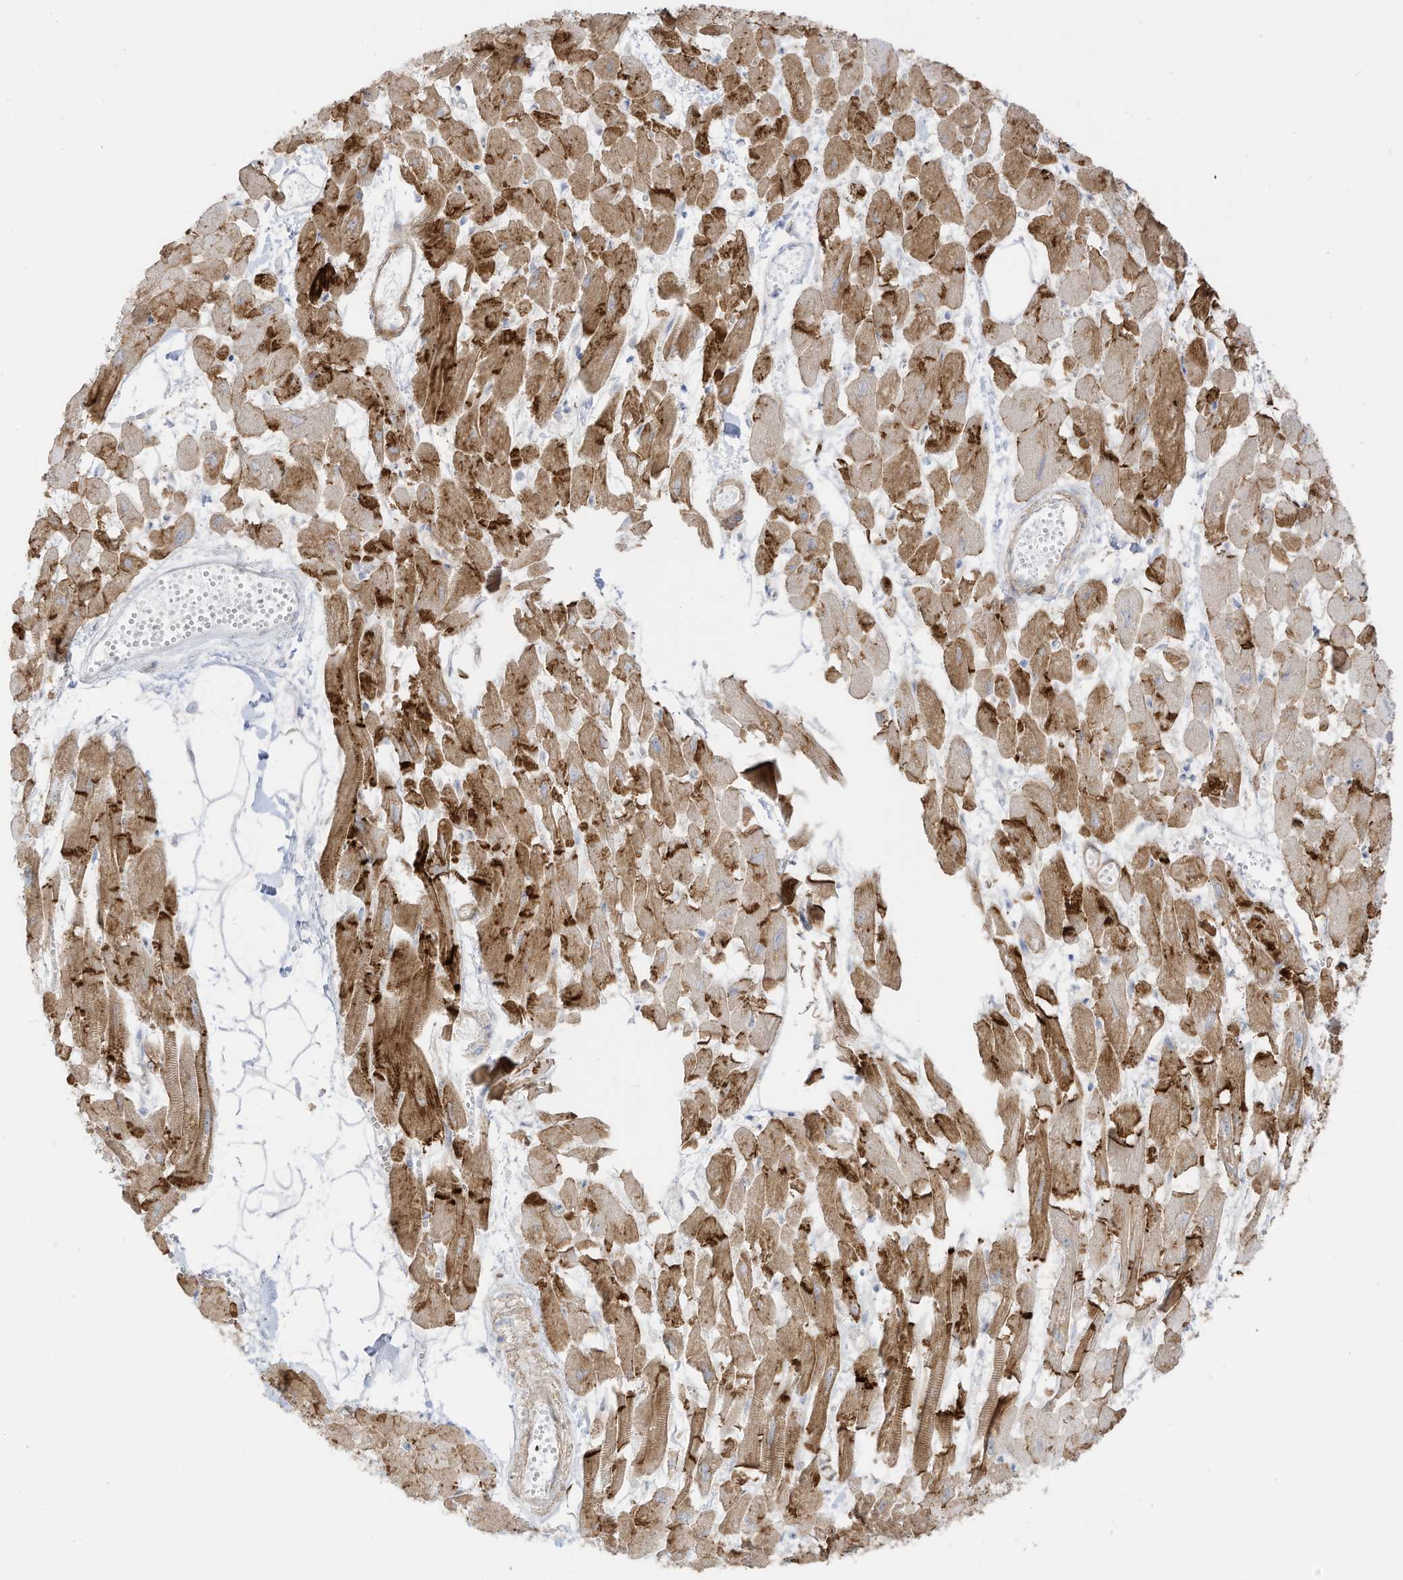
{"staining": {"intensity": "strong", "quantity": ">75%", "location": "cytoplasmic/membranous"}, "tissue": "heart muscle", "cell_type": "Cardiomyocytes", "image_type": "normal", "snomed": [{"axis": "morphology", "description": "Normal tissue, NOS"}, {"axis": "topography", "description": "Heart"}], "caption": "Immunohistochemical staining of benign heart muscle exhibits strong cytoplasmic/membranous protein expression in about >75% of cardiomyocytes. The staining was performed using DAB (3,3'-diaminobenzidine) to visualize the protein expression in brown, while the nuclei were stained in blue with hematoxylin (Magnification: 20x).", "gene": "C11orf87", "patient": {"sex": "female", "age": 64}}